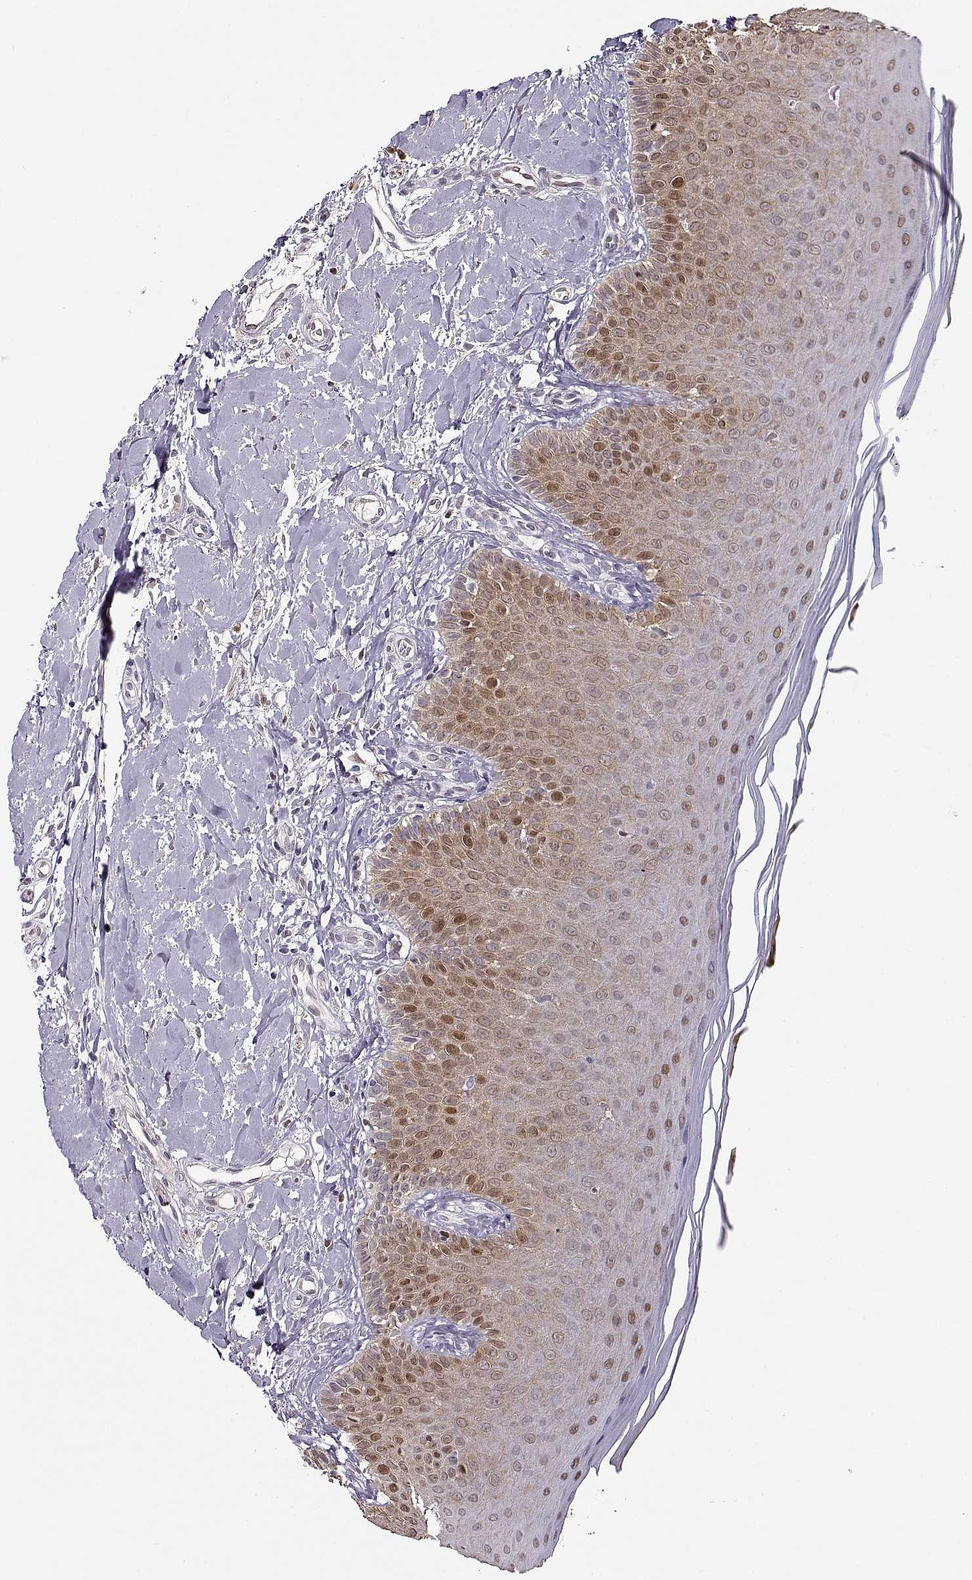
{"staining": {"intensity": "strong", "quantity": "25%-75%", "location": "cytoplasmic/membranous,nuclear"}, "tissue": "oral mucosa", "cell_type": "Squamous epithelial cells", "image_type": "normal", "snomed": [{"axis": "morphology", "description": "Normal tissue, NOS"}, {"axis": "topography", "description": "Oral tissue"}], "caption": "A brown stain shows strong cytoplasmic/membranous,nuclear positivity of a protein in squamous epithelial cells of normal human oral mucosa.", "gene": "BACH1", "patient": {"sex": "female", "age": 43}}